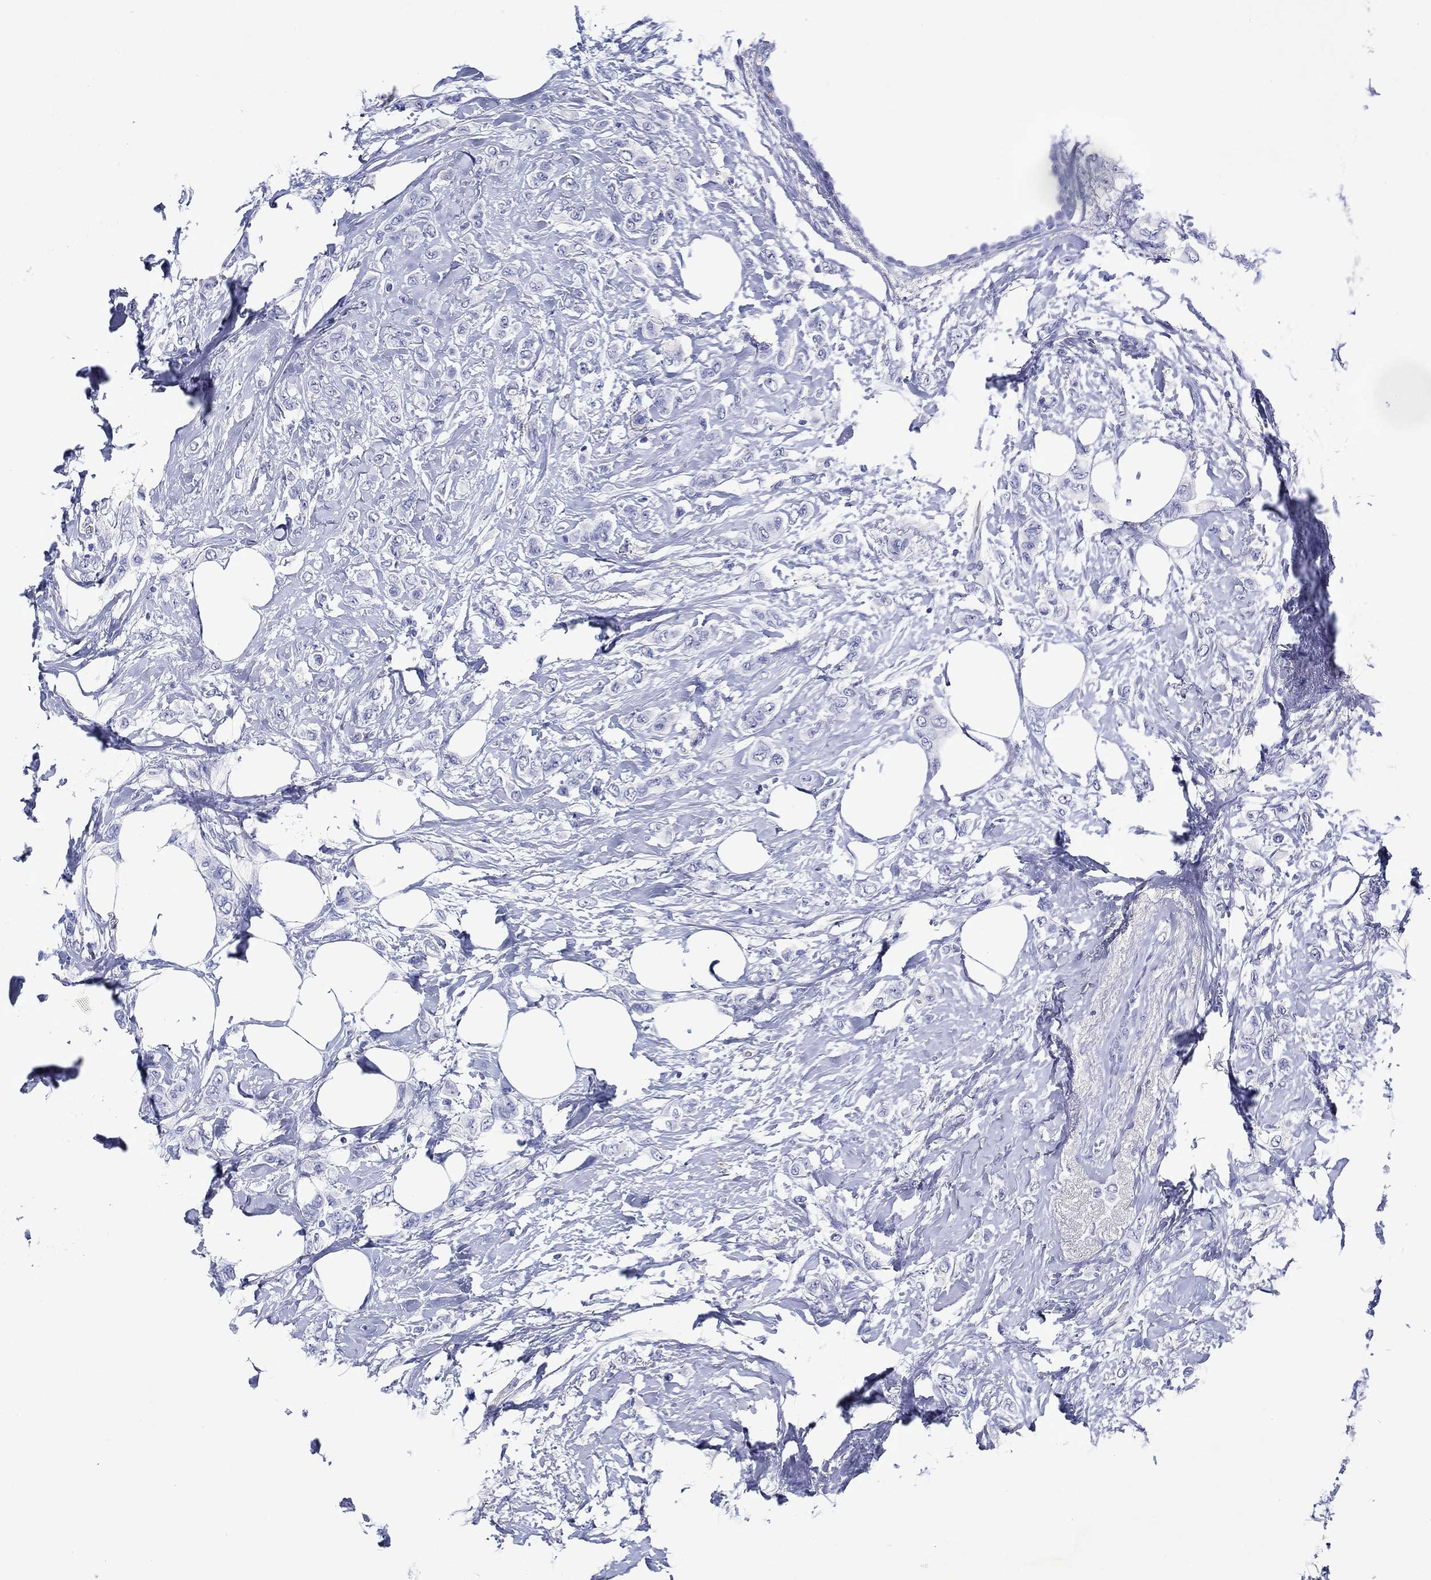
{"staining": {"intensity": "negative", "quantity": "none", "location": "none"}, "tissue": "breast cancer", "cell_type": "Tumor cells", "image_type": "cancer", "snomed": [{"axis": "morphology", "description": "Lobular carcinoma"}, {"axis": "topography", "description": "Breast"}], "caption": "DAB immunohistochemical staining of breast cancer (lobular carcinoma) demonstrates no significant expression in tumor cells.", "gene": "EPX", "patient": {"sex": "female", "age": 66}}